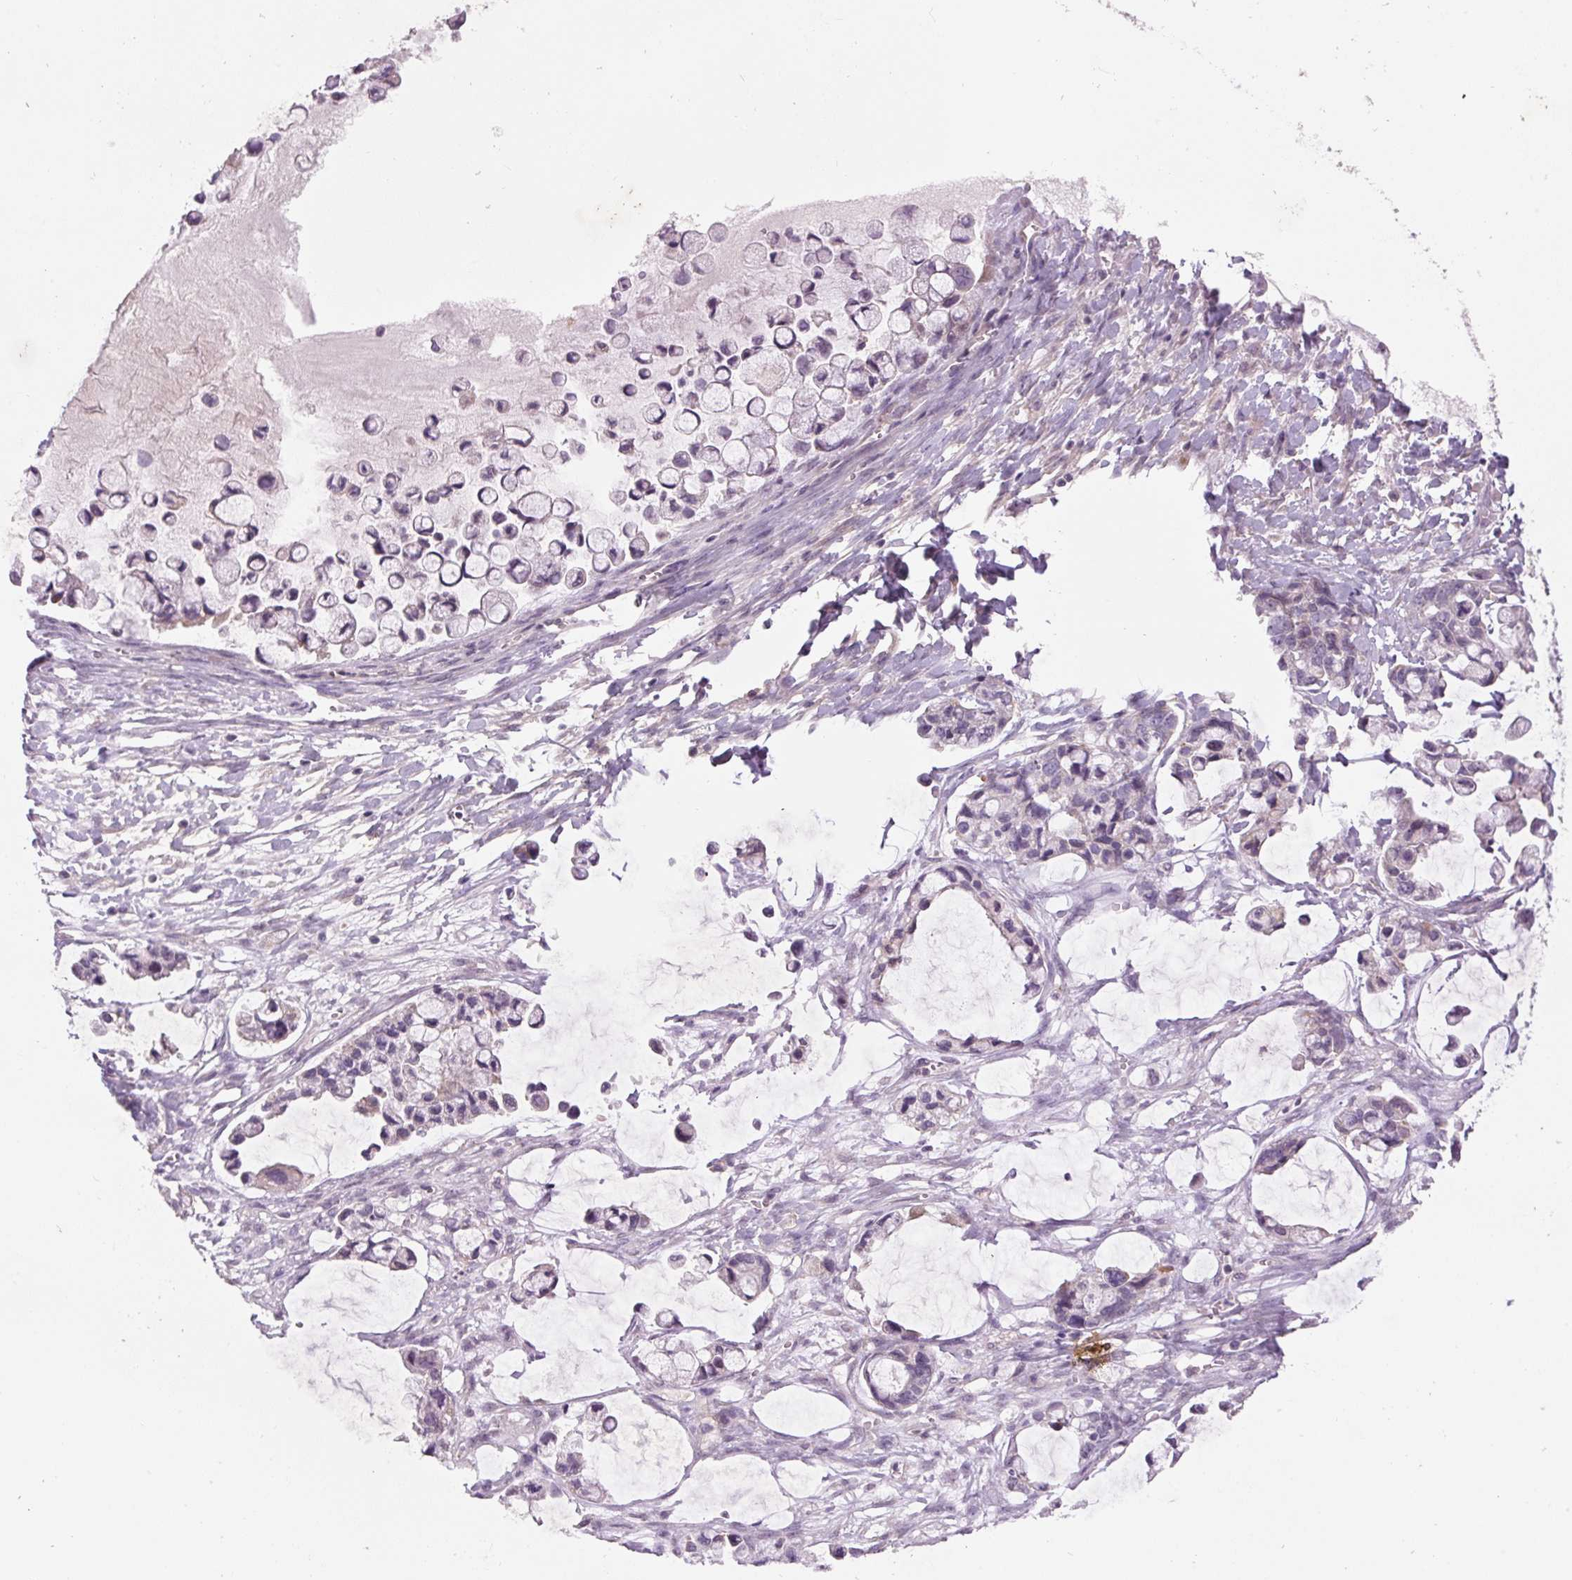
{"staining": {"intensity": "negative", "quantity": "none", "location": "none"}, "tissue": "ovarian cancer", "cell_type": "Tumor cells", "image_type": "cancer", "snomed": [{"axis": "morphology", "description": "Cystadenocarcinoma, mucinous, NOS"}, {"axis": "topography", "description": "Ovary"}], "caption": "A micrograph of ovarian mucinous cystadenocarcinoma stained for a protein shows no brown staining in tumor cells.", "gene": "TMEM100", "patient": {"sex": "female", "age": 63}}